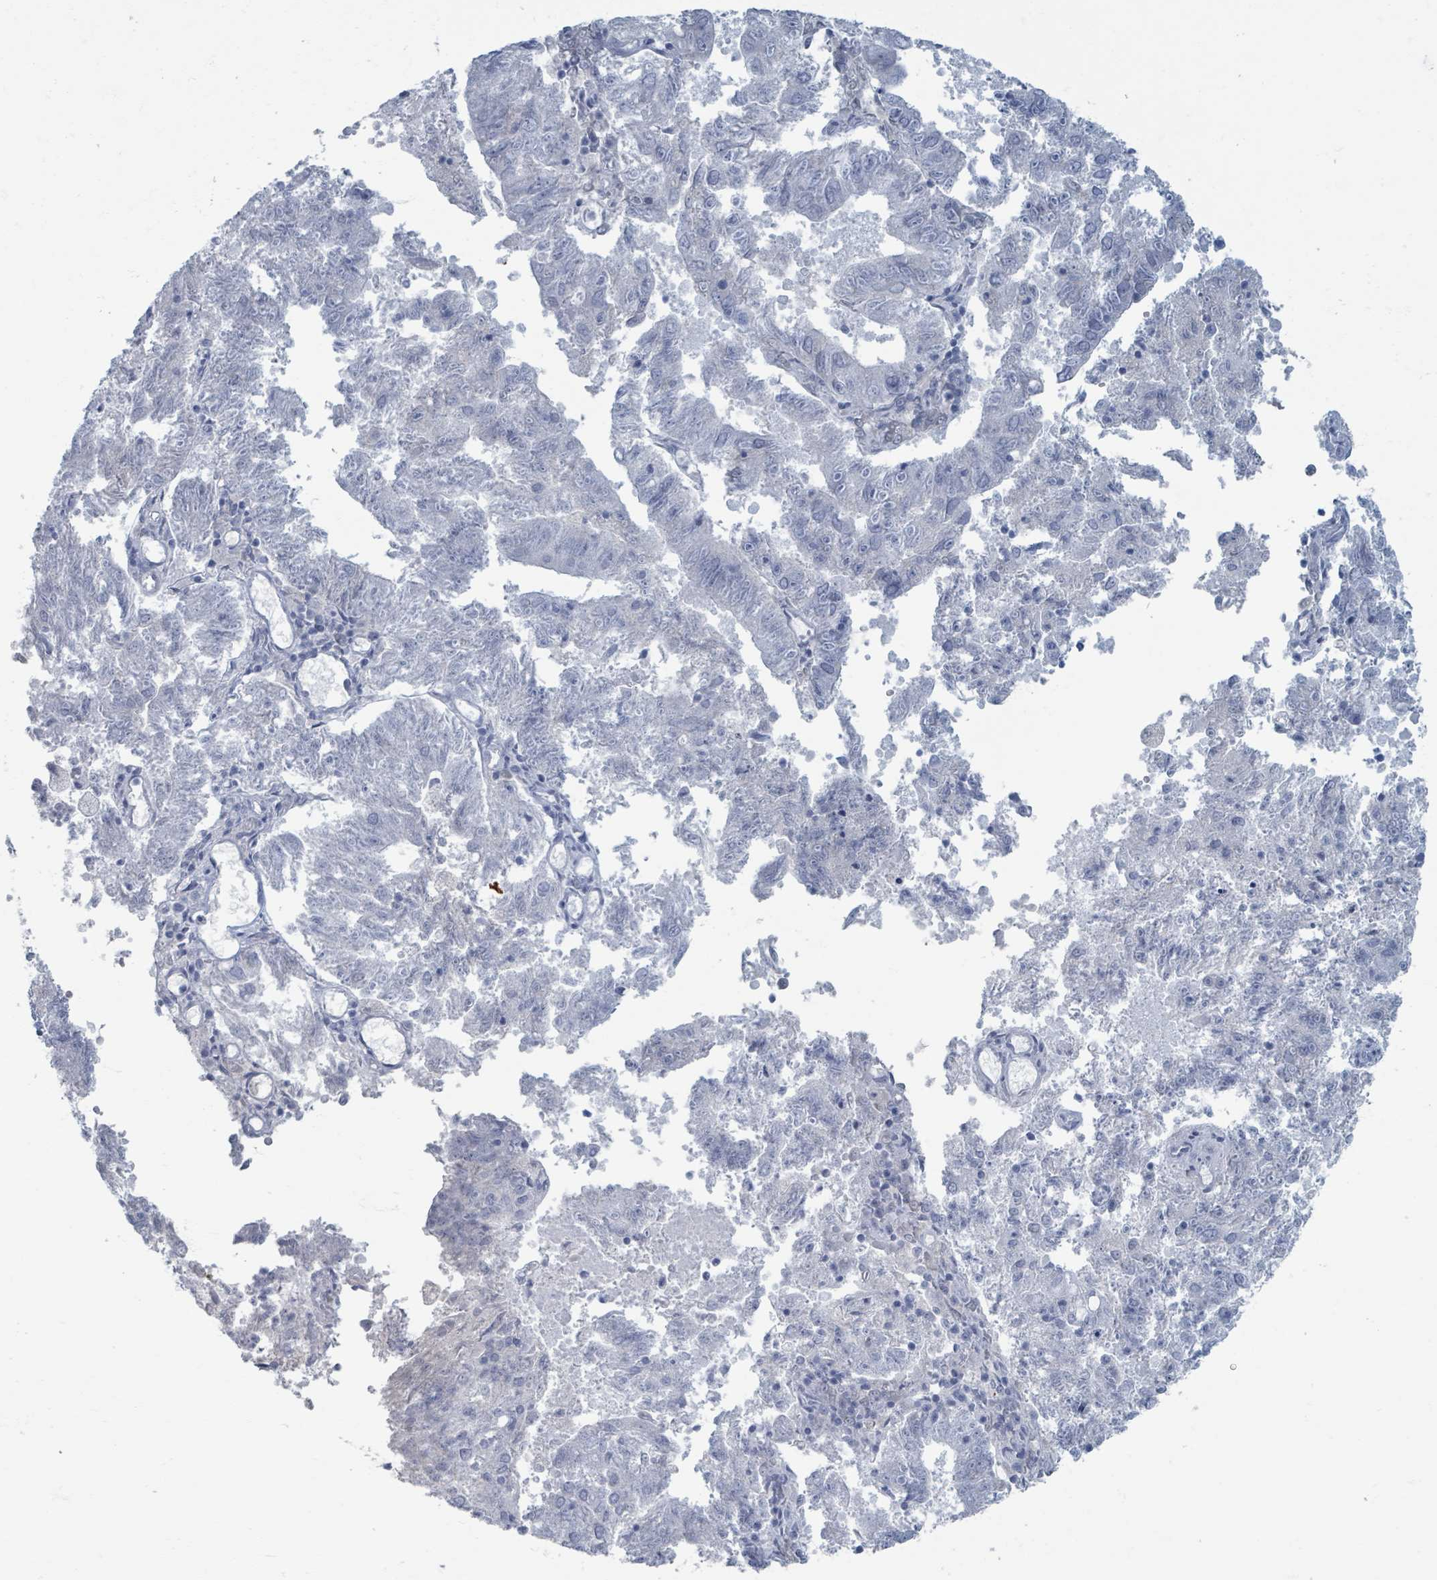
{"staining": {"intensity": "negative", "quantity": "none", "location": "none"}, "tissue": "endometrial cancer", "cell_type": "Tumor cells", "image_type": "cancer", "snomed": [{"axis": "morphology", "description": "Adenocarcinoma, NOS"}, {"axis": "topography", "description": "Endometrium"}], "caption": "Endometrial adenocarcinoma stained for a protein using immunohistochemistry (IHC) exhibits no staining tumor cells.", "gene": "TAS2R1", "patient": {"sex": "female", "age": 82}}